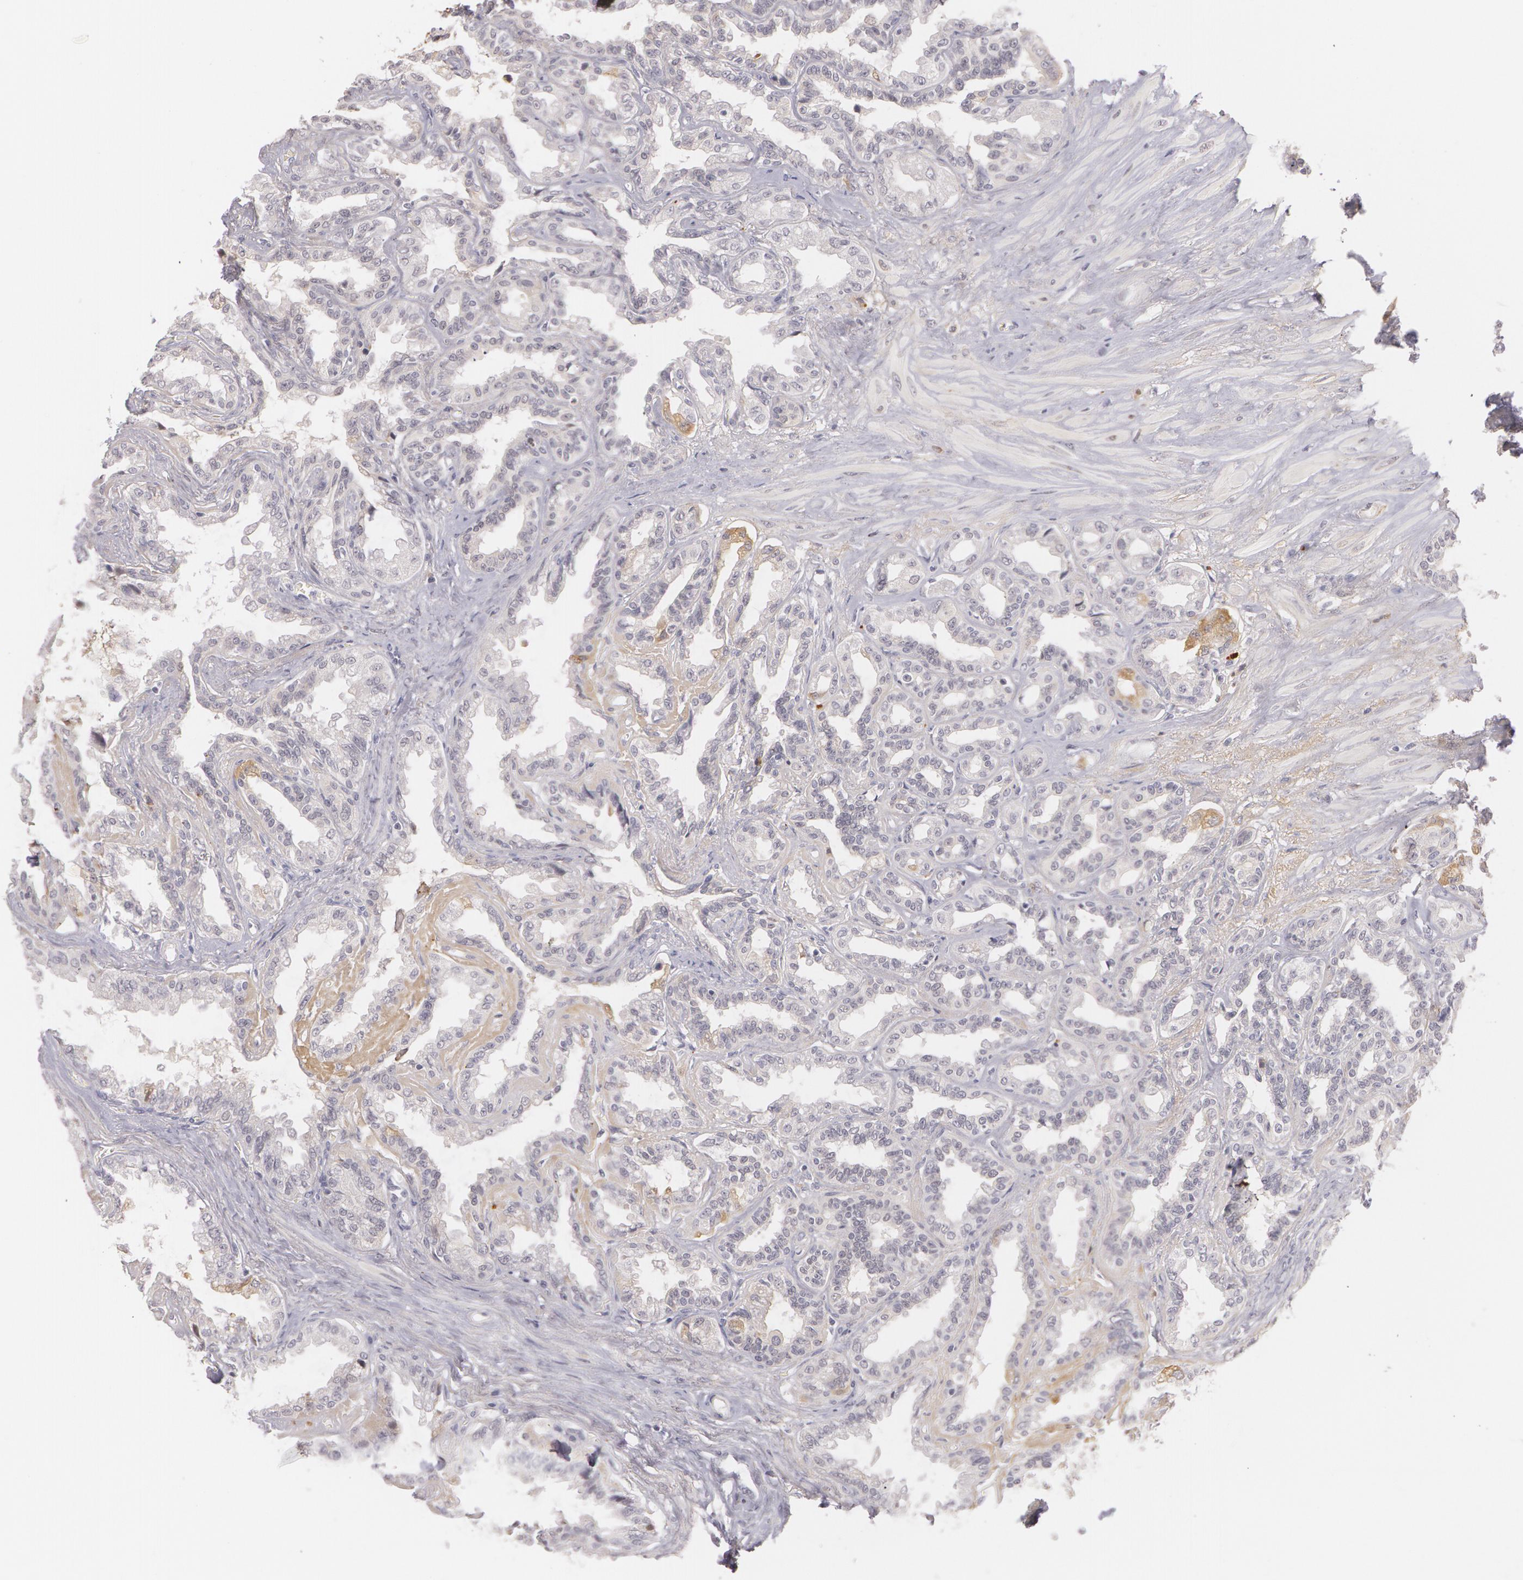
{"staining": {"intensity": "weak", "quantity": "<25%", "location": "cytoplasmic/membranous"}, "tissue": "seminal vesicle", "cell_type": "Glandular cells", "image_type": "normal", "snomed": [{"axis": "morphology", "description": "Normal tissue, NOS"}, {"axis": "morphology", "description": "Inflammation, NOS"}, {"axis": "topography", "description": "Urinary bladder"}, {"axis": "topography", "description": "Prostate"}, {"axis": "topography", "description": "Seminal veicle"}], "caption": "Immunohistochemistry photomicrograph of unremarkable human seminal vesicle stained for a protein (brown), which displays no staining in glandular cells. (IHC, brightfield microscopy, high magnification).", "gene": "LBP", "patient": {"sex": "male", "age": 82}}